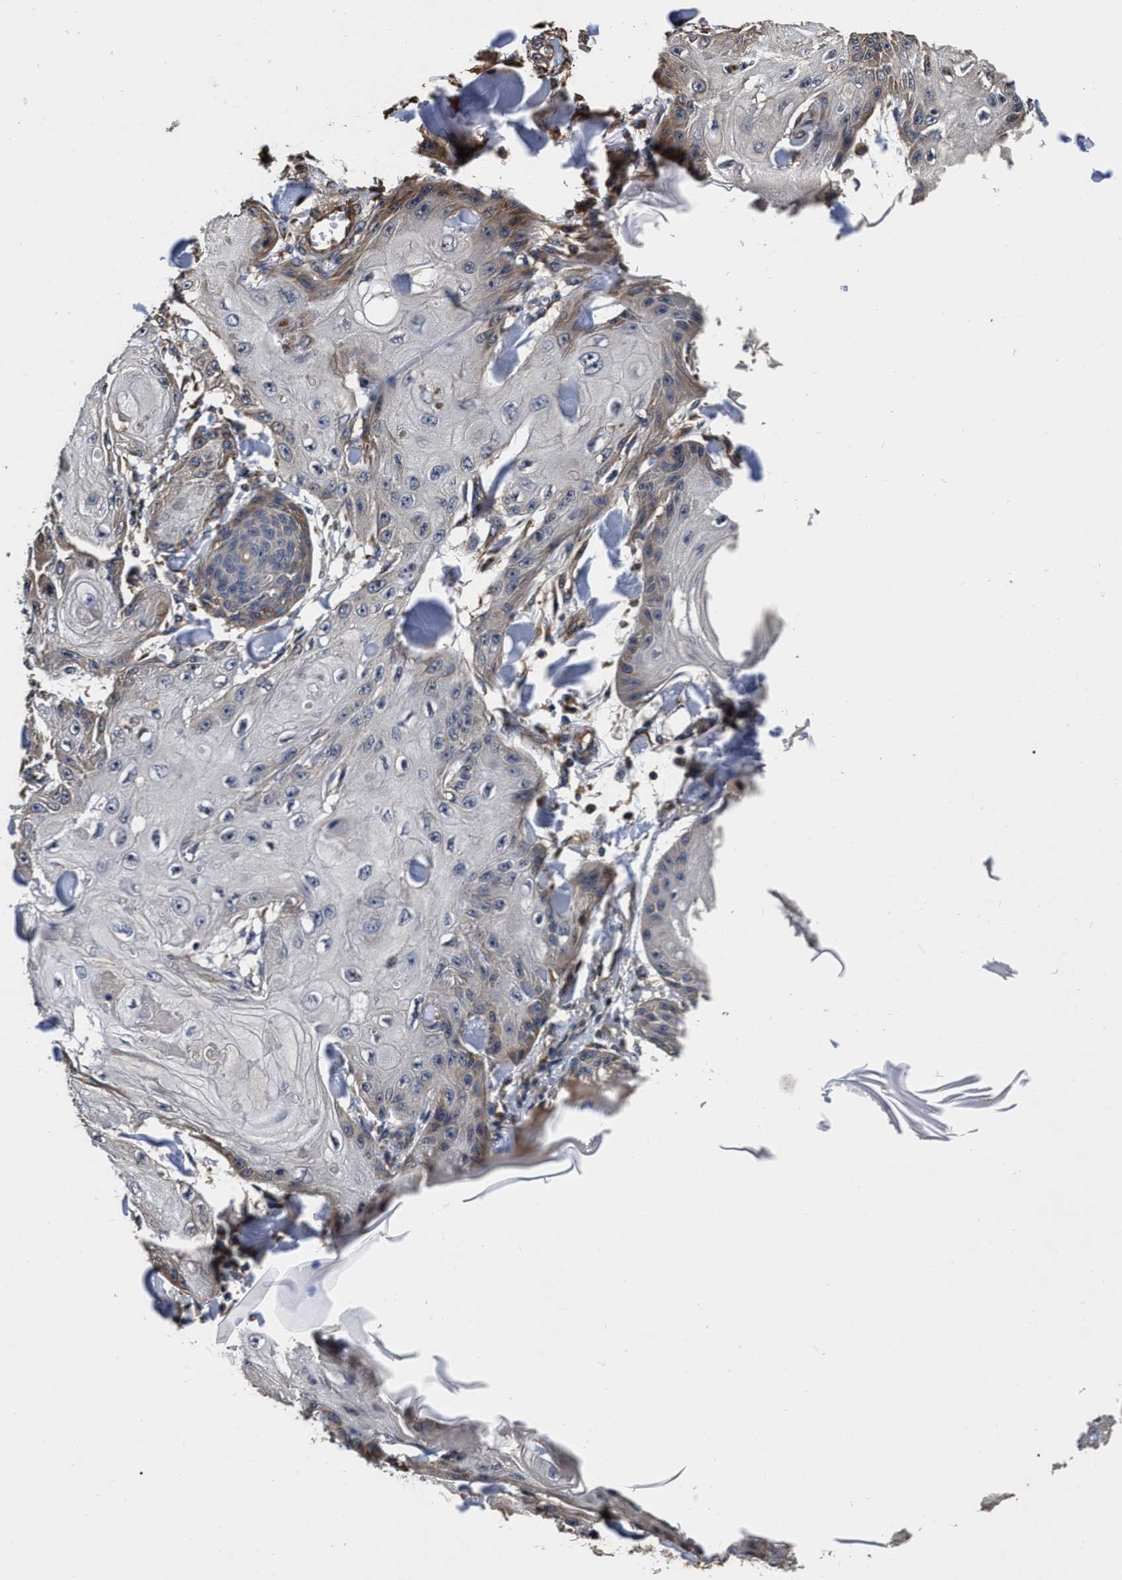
{"staining": {"intensity": "weak", "quantity": "<25%", "location": "cytoplasmic/membranous"}, "tissue": "skin cancer", "cell_type": "Tumor cells", "image_type": "cancer", "snomed": [{"axis": "morphology", "description": "Squamous cell carcinoma, NOS"}, {"axis": "topography", "description": "Skin"}], "caption": "Immunohistochemical staining of skin cancer reveals no significant staining in tumor cells.", "gene": "ABCG8", "patient": {"sex": "male", "age": 74}}